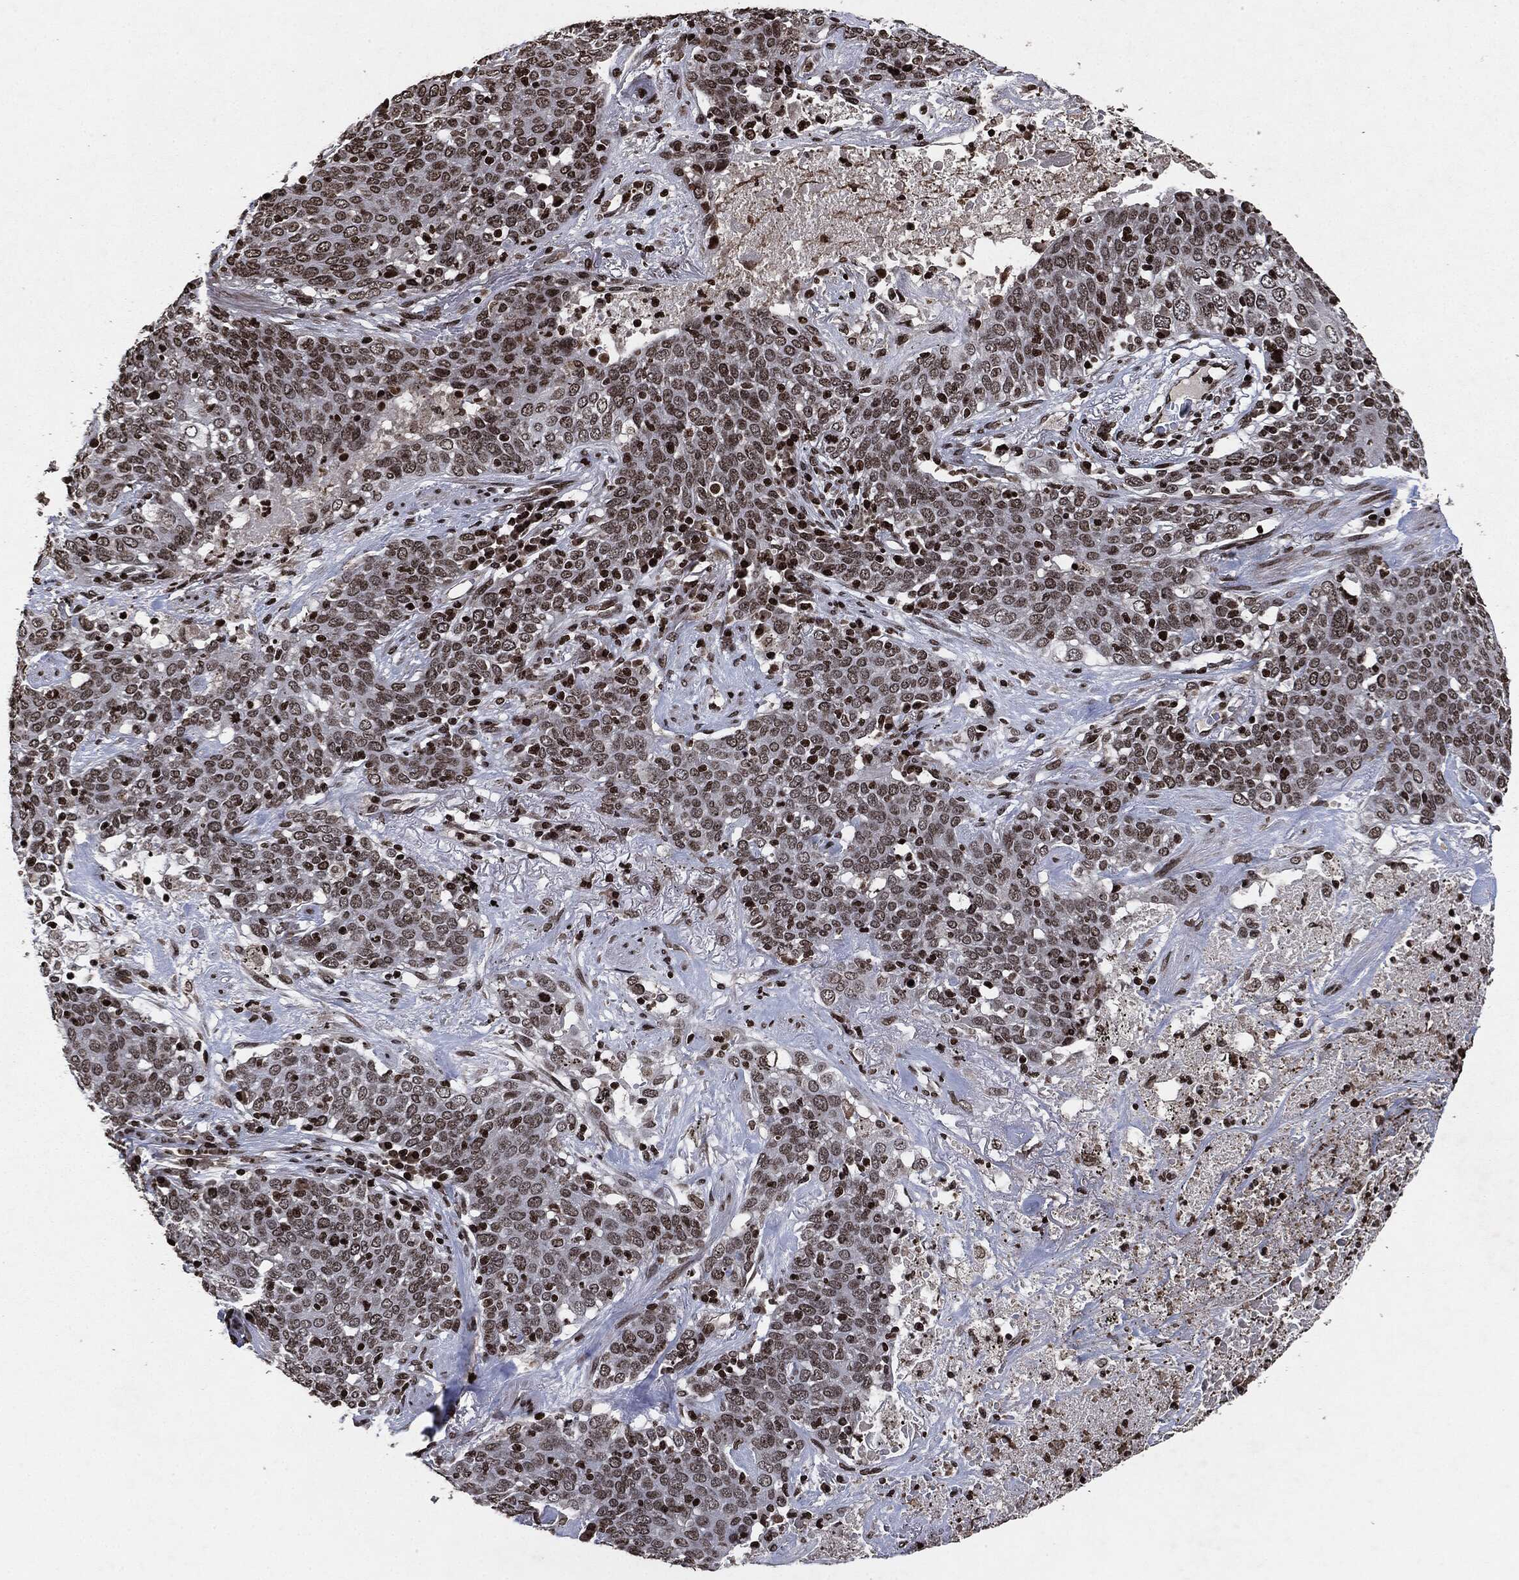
{"staining": {"intensity": "negative", "quantity": "none", "location": "none"}, "tissue": "lung cancer", "cell_type": "Tumor cells", "image_type": "cancer", "snomed": [{"axis": "morphology", "description": "Squamous cell carcinoma, NOS"}, {"axis": "topography", "description": "Lung"}], "caption": "The immunohistochemistry micrograph has no significant staining in tumor cells of lung cancer (squamous cell carcinoma) tissue. (DAB immunohistochemistry visualized using brightfield microscopy, high magnification).", "gene": "JUN", "patient": {"sex": "male", "age": 82}}